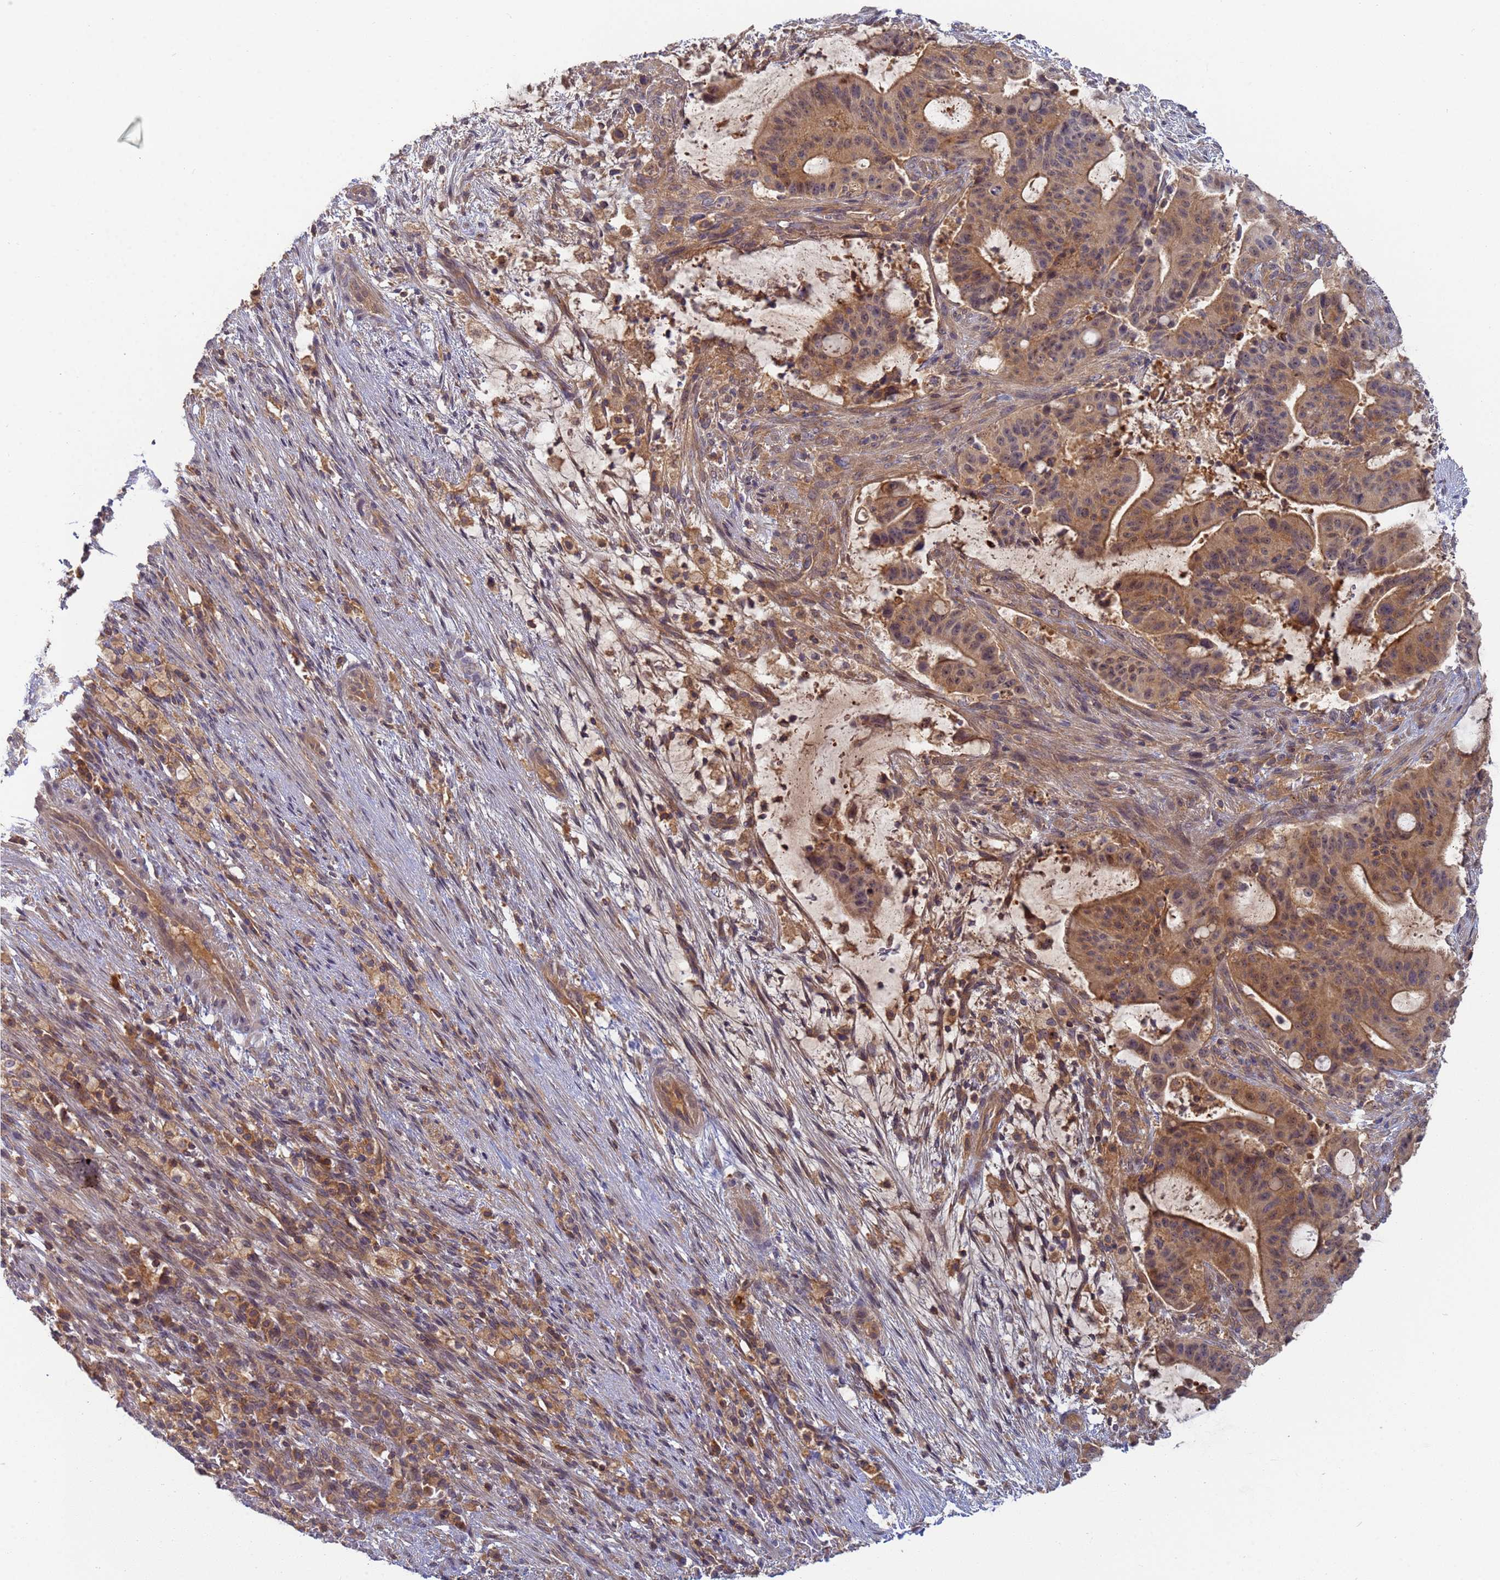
{"staining": {"intensity": "moderate", "quantity": ">75%", "location": "cytoplasmic/membranous,nuclear"}, "tissue": "liver cancer", "cell_type": "Tumor cells", "image_type": "cancer", "snomed": [{"axis": "morphology", "description": "Normal tissue, NOS"}, {"axis": "morphology", "description": "Cholangiocarcinoma"}, {"axis": "topography", "description": "Liver"}, {"axis": "topography", "description": "Peripheral nerve tissue"}], "caption": "Human liver cancer stained for a protein (brown) reveals moderate cytoplasmic/membranous and nuclear positive staining in about >75% of tumor cells.", "gene": "SHARPIN", "patient": {"sex": "female", "age": 73}}